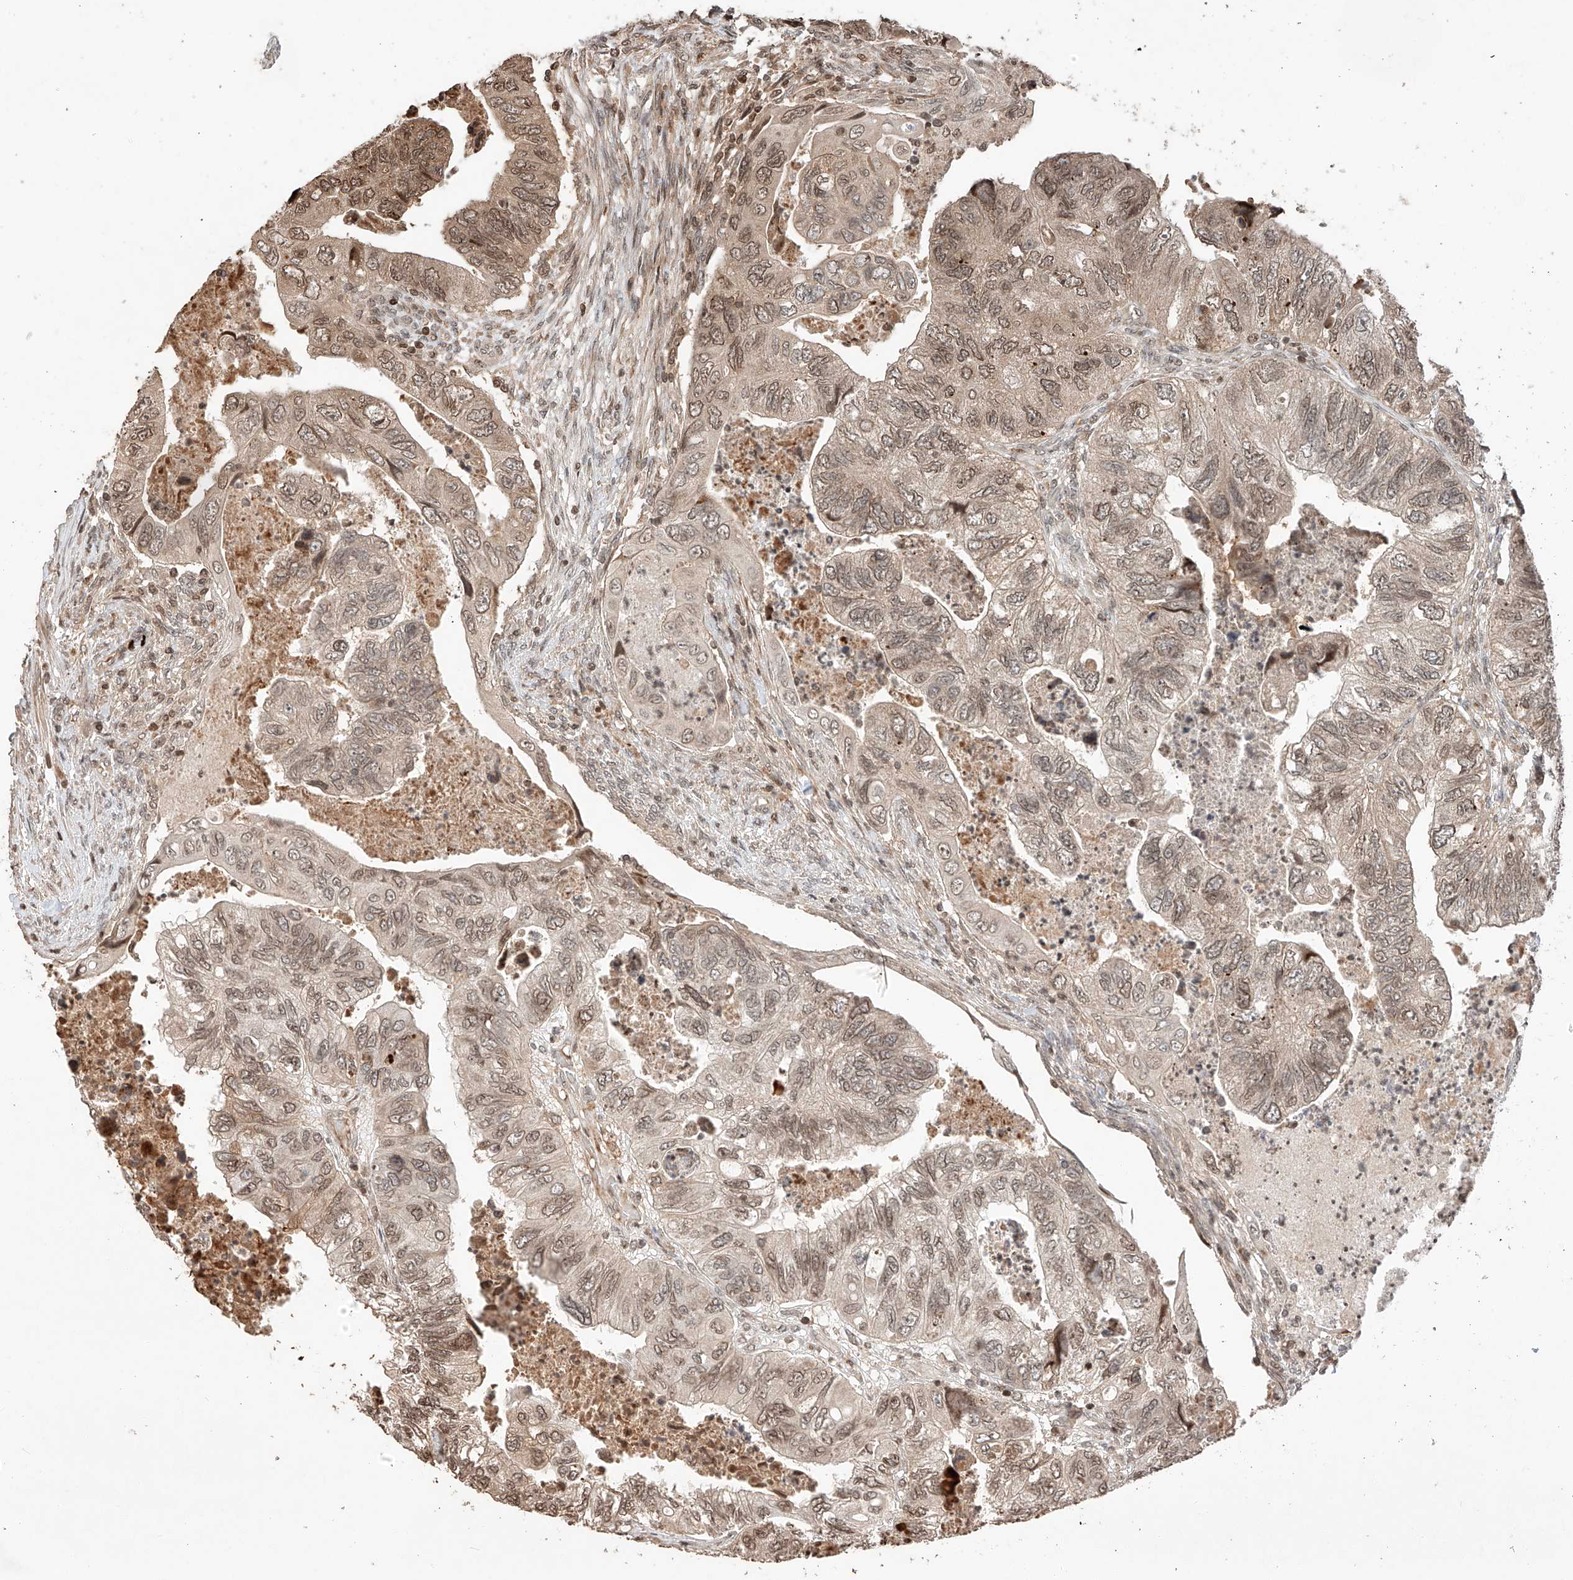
{"staining": {"intensity": "moderate", "quantity": ">75%", "location": "cytoplasmic/membranous,nuclear"}, "tissue": "colorectal cancer", "cell_type": "Tumor cells", "image_type": "cancer", "snomed": [{"axis": "morphology", "description": "Adenocarcinoma, NOS"}, {"axis": "topography", "description": "Rectum"}], "caption": "Immunohistochemistry (IHC) micrograph of neoplastic tissue: human colorectal cancer stained using IHC shows medium levels of moderate protein expression localized specifically in the cytoplasmic/membranous and nuclear of tumor cells, appearing as a cytoplasmic/membranous and nuclear brown color.", "gene": "ARHGAP33", "patient": {"sex": "male", "age": 63}}